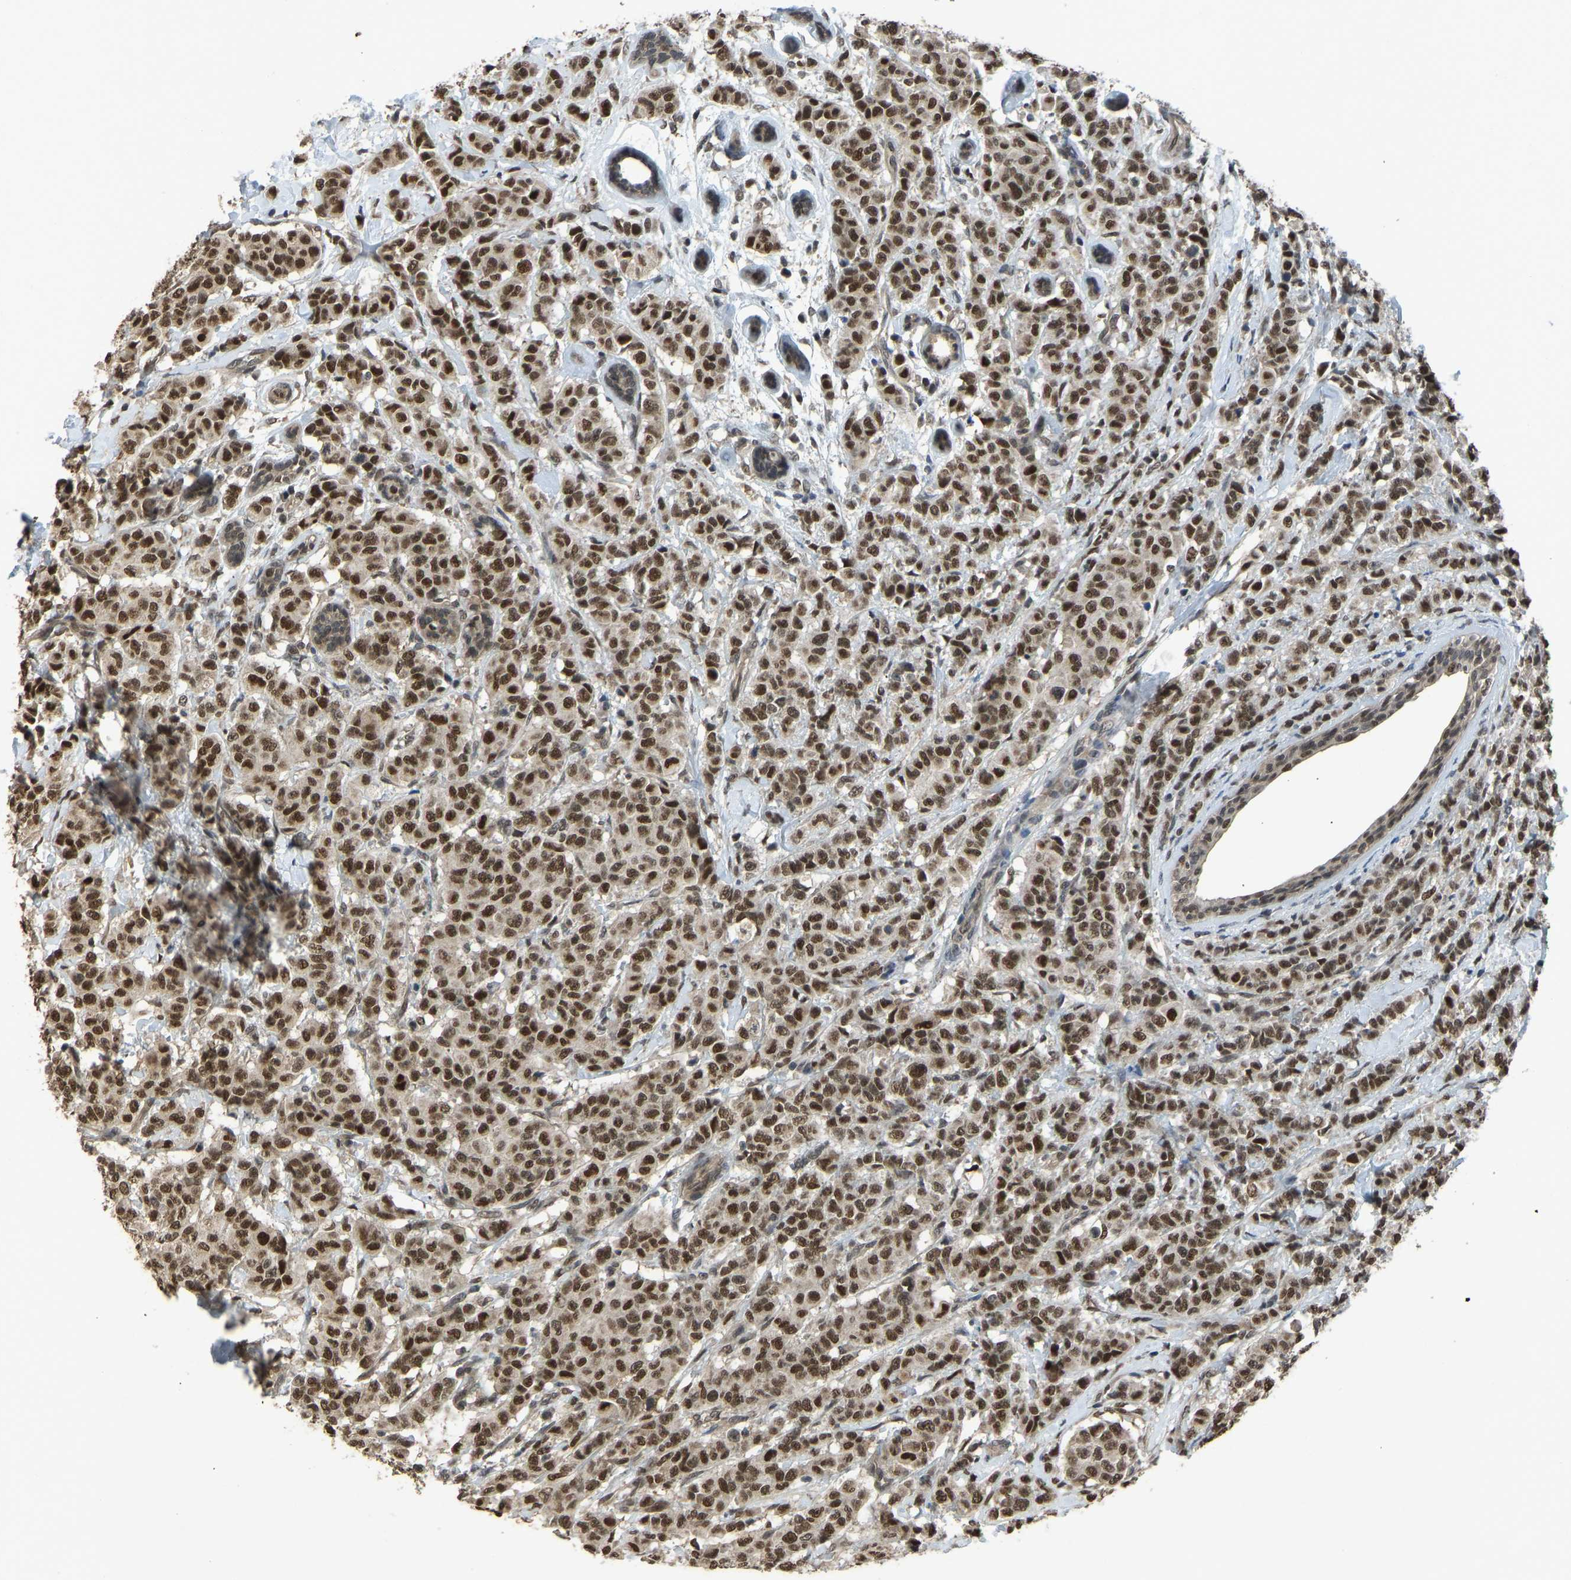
{"staining": {"intensity": "strong", "quantity": ">75%", "location": "nuclear"}, "tissue": "breast cancer", "cell_type": "Tumor cells", "image_type": "cancer", "snomed": [{"axis": "morphology", "description": "Normal tissue, NOS"}, {"axis": "morphology", "description": "Duct carcinoma"}, {"axis": "topography", "description": "Breast"}], "caption": "Immunohistochemistry of breast cancer exhibits high levels of strong nuclear positivity in about >75% of tumor cells.", "gene": "KPNA6", "patient": {"sex": "female", "age": 40}}